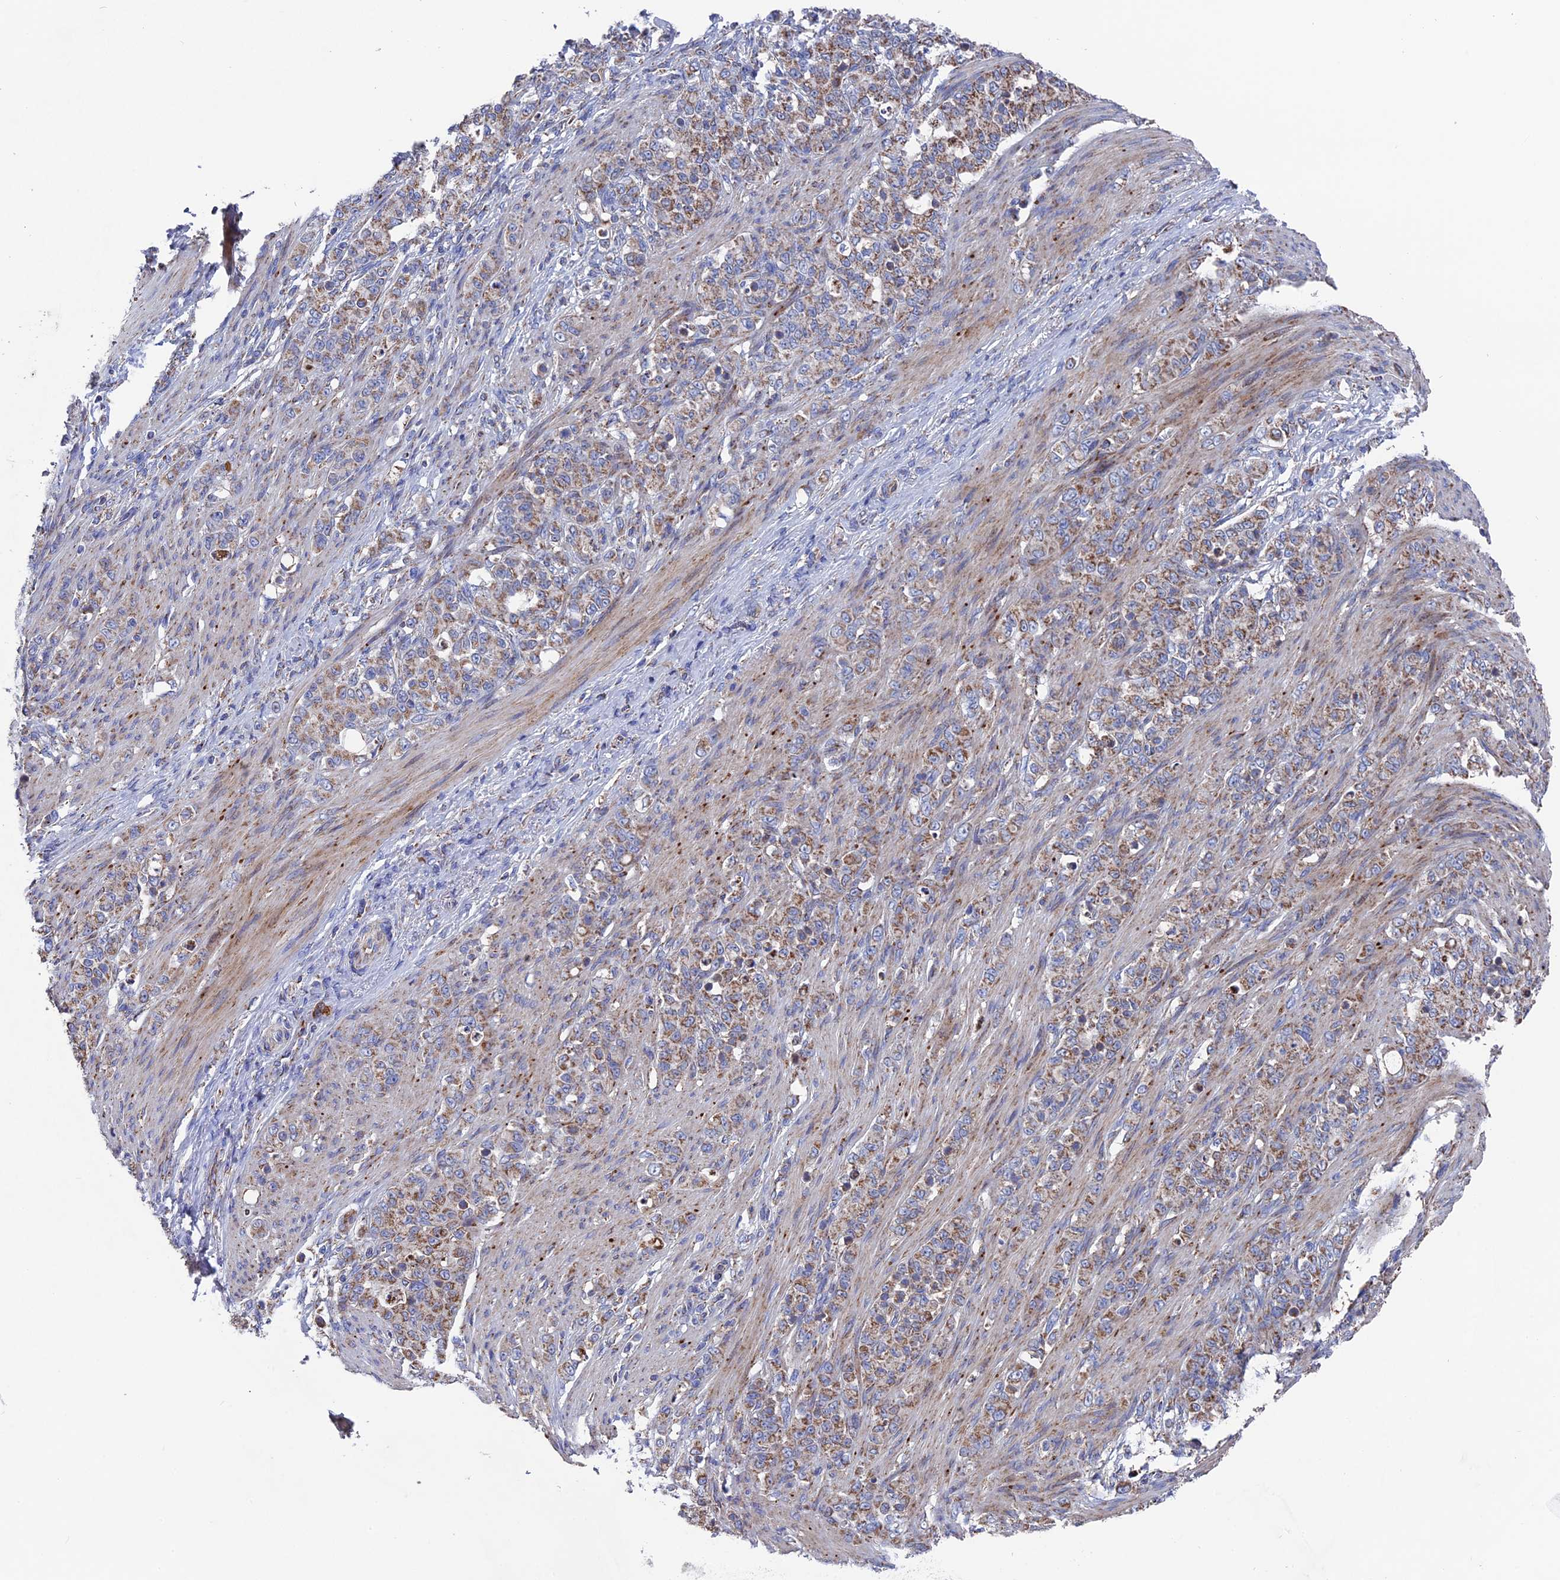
{"staining": {"intensity": "moderate", "quantity": ">75%", "location": "cytoplasmic/membranous"}, "tissue": "stomach cancer", "cell_type": "Tumor cells", "image_type": "cancer", "snomed": [{"axis": "morphology", "description": "Adenocarcinoma, NOS"}, {"axis": "topography", "description": "Stomach"}], "caption": "This image reveals immunohistochemistry (IHC) staining of human stomach cancer (adenocarcinoma), with medium moderate cytoplasmic/membranous expression in about >75% of tumor cells.", "gene": "TGFA", "patient": {"sex": "female", "age": 79}}